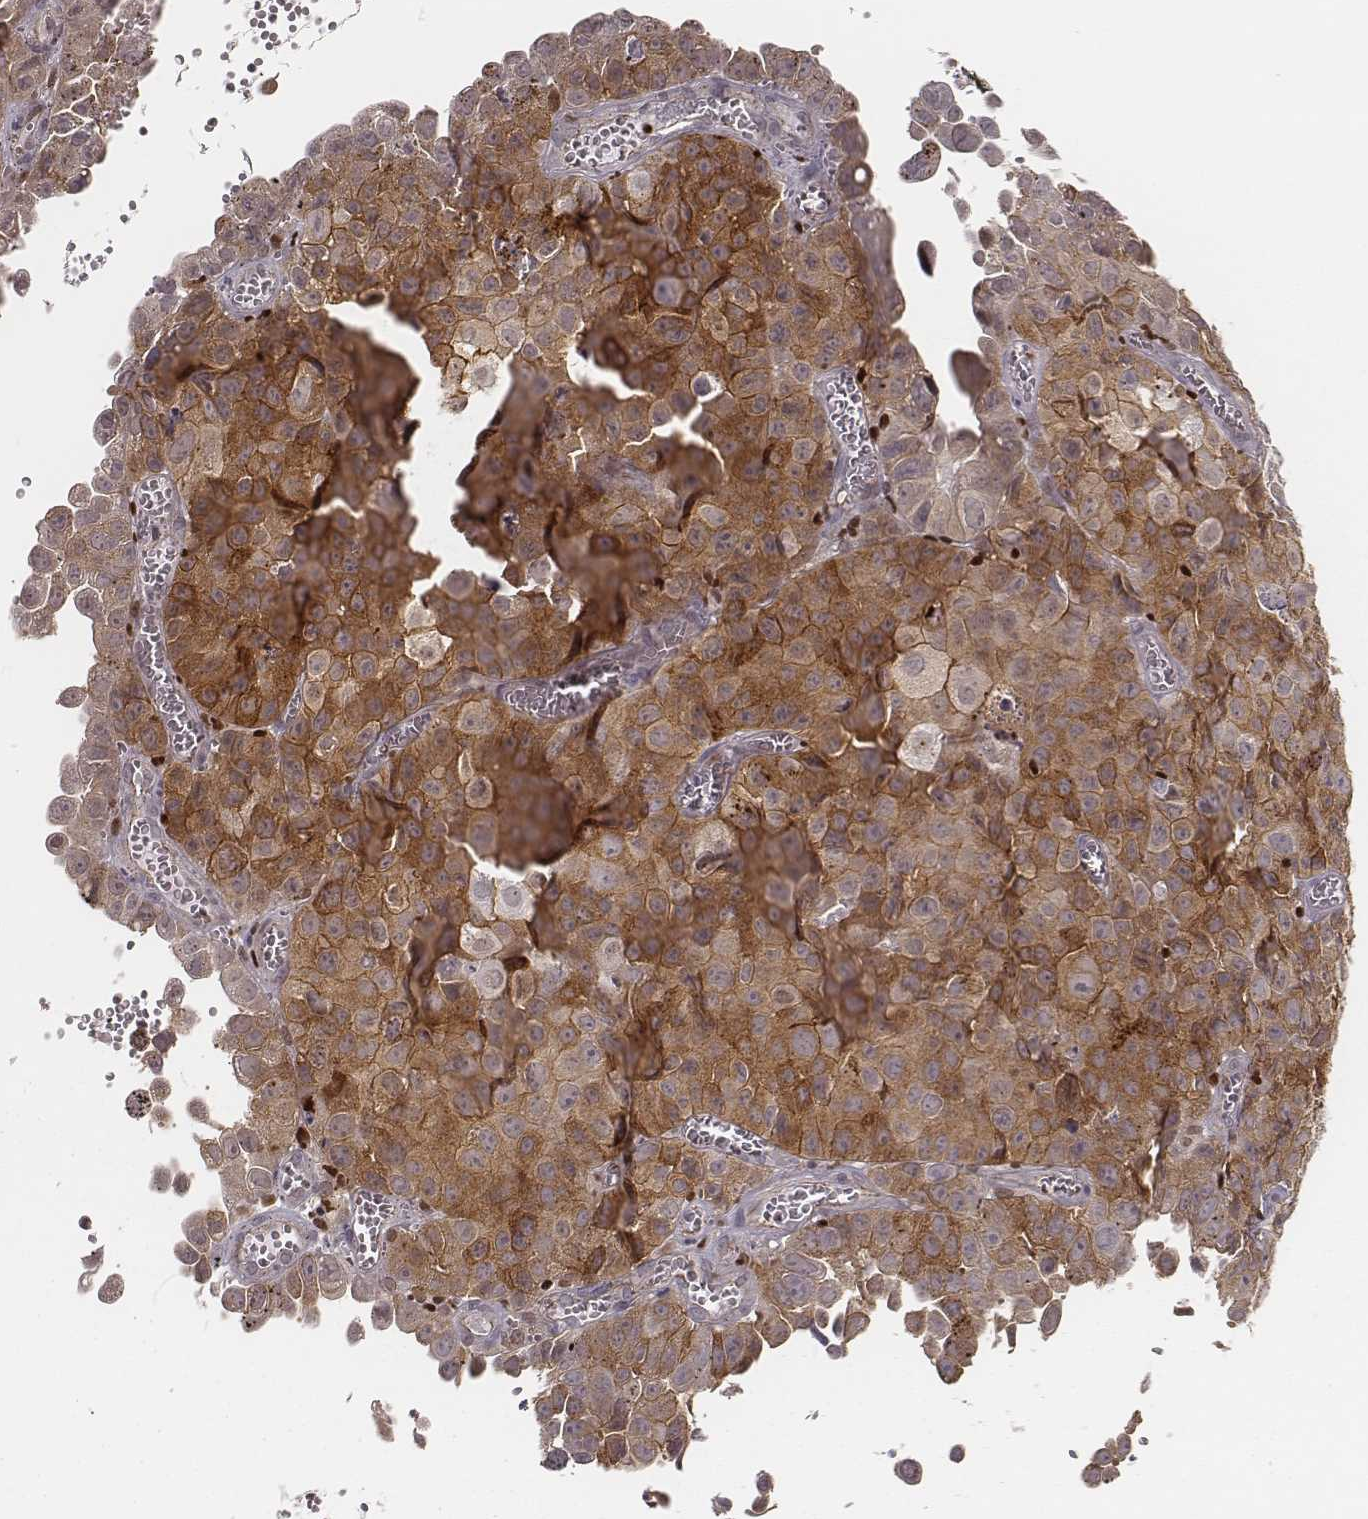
{"staining": {"intensity": "moderate", "quantity": ">75%", "location": "cytoplasmic/membranous"}, "tissue": "cervical cancer", "cell_type": "Tumor cells", "image_type": "cancer", "snomed": [{"axis": "morphology", "description": "Squamous cell carcinoma, NOS"}, {"axis": "topography", "description": "Cervix"}], "caption": "Approximately >75% of tumor cells in cervical cancer demonstrate moderate cytoplasmic/membranous protein staining as visualized by brown immunohistochemical staining.", "gene": "WDR59", "patient": {"sex": "female", "age": 55}}